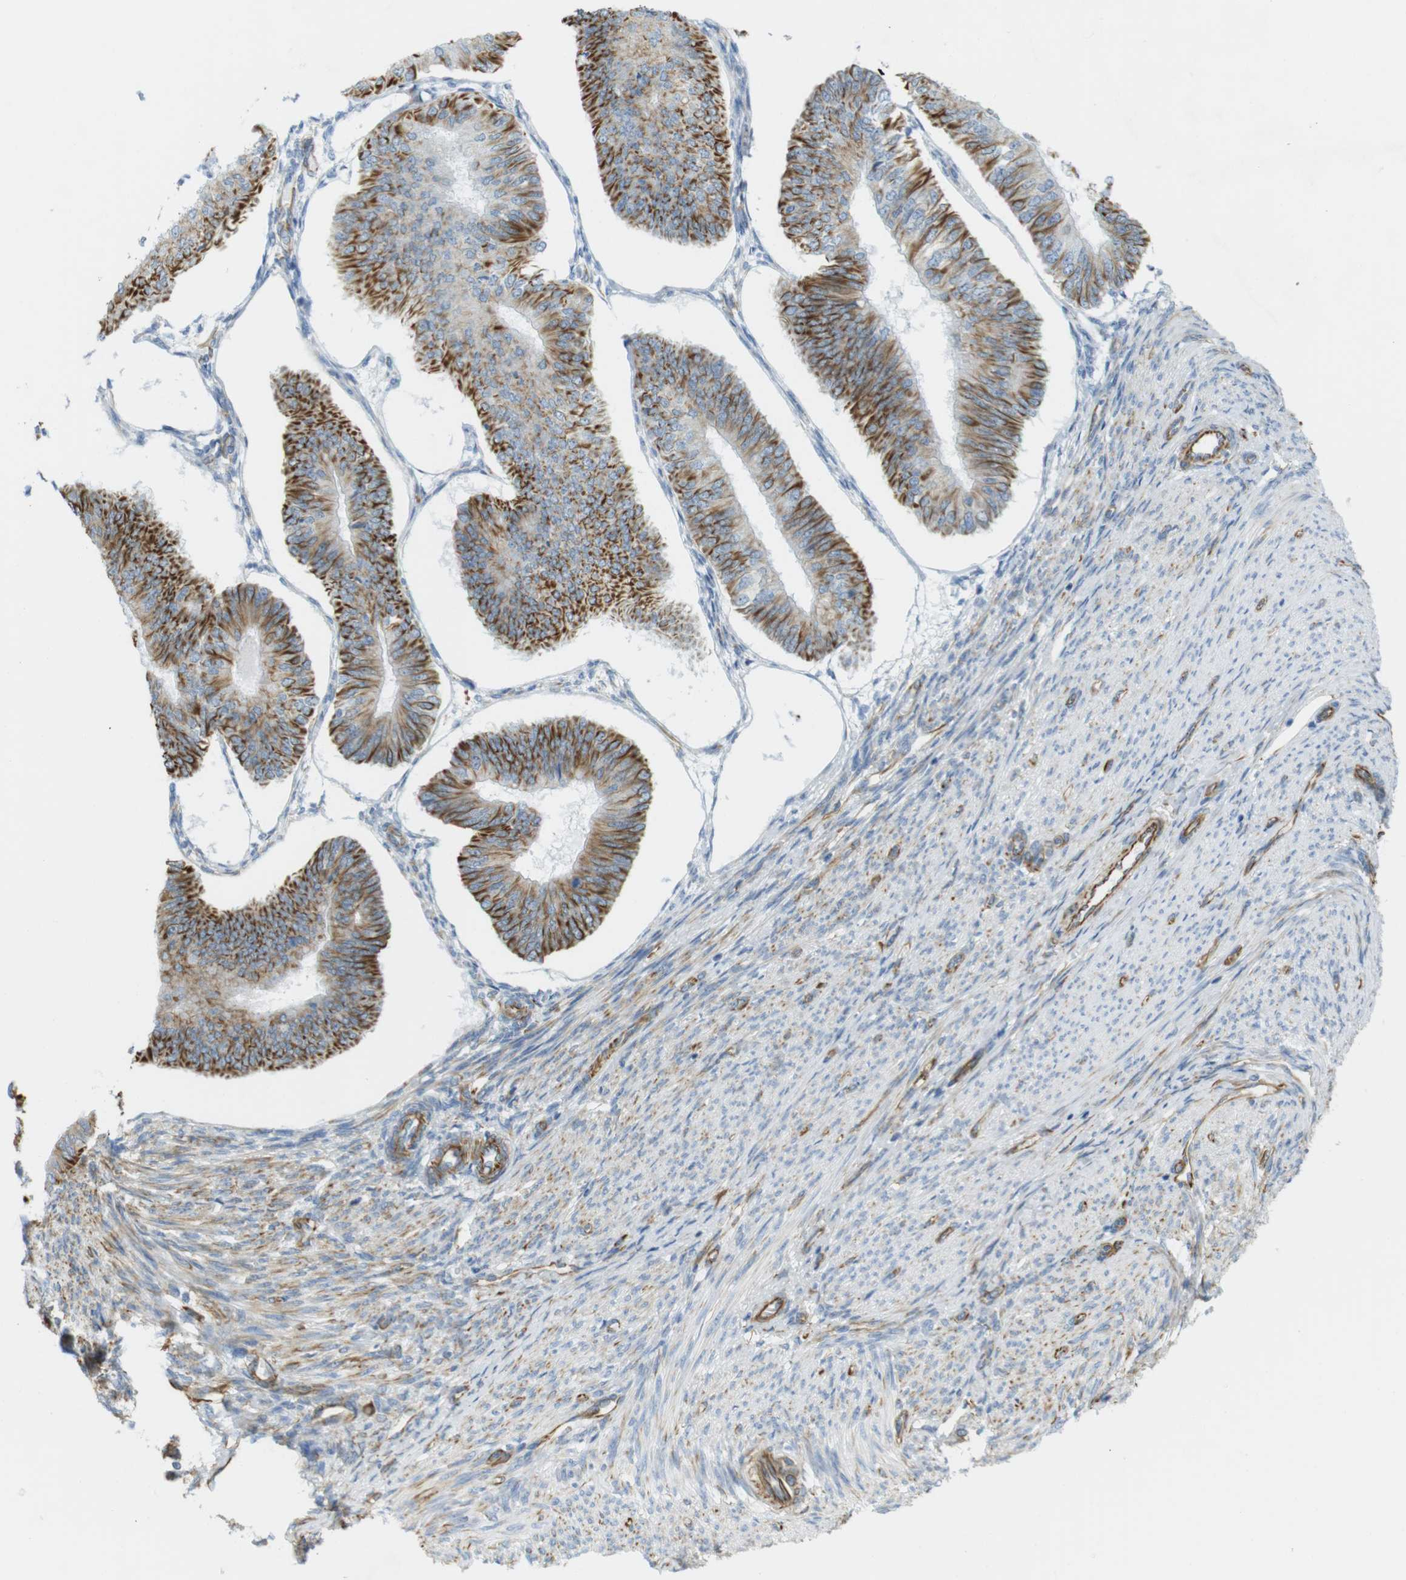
{"staining": {"intensity": "strong", "quantity": "25%-75%", "location": "cytoplasmic/membranous"}, "tissue": "endometrial cancer", "cell_type": "Tumor cells", "image_type": "cancer", "snomed": [{"axis": "morphology", "description": "Adenocarcinoma, NOS"}, {"axis": "topography", "description": "Endometrium"}], "caption": "Endometrial cancer tissue demonstrates strong cytoplasmic/membranous staining in approximately 25%-75% of tumor cells, visualized by immunohistochemistry.", "gene": "MS4A10", "patient": {"sex": "female", "age": 58}}